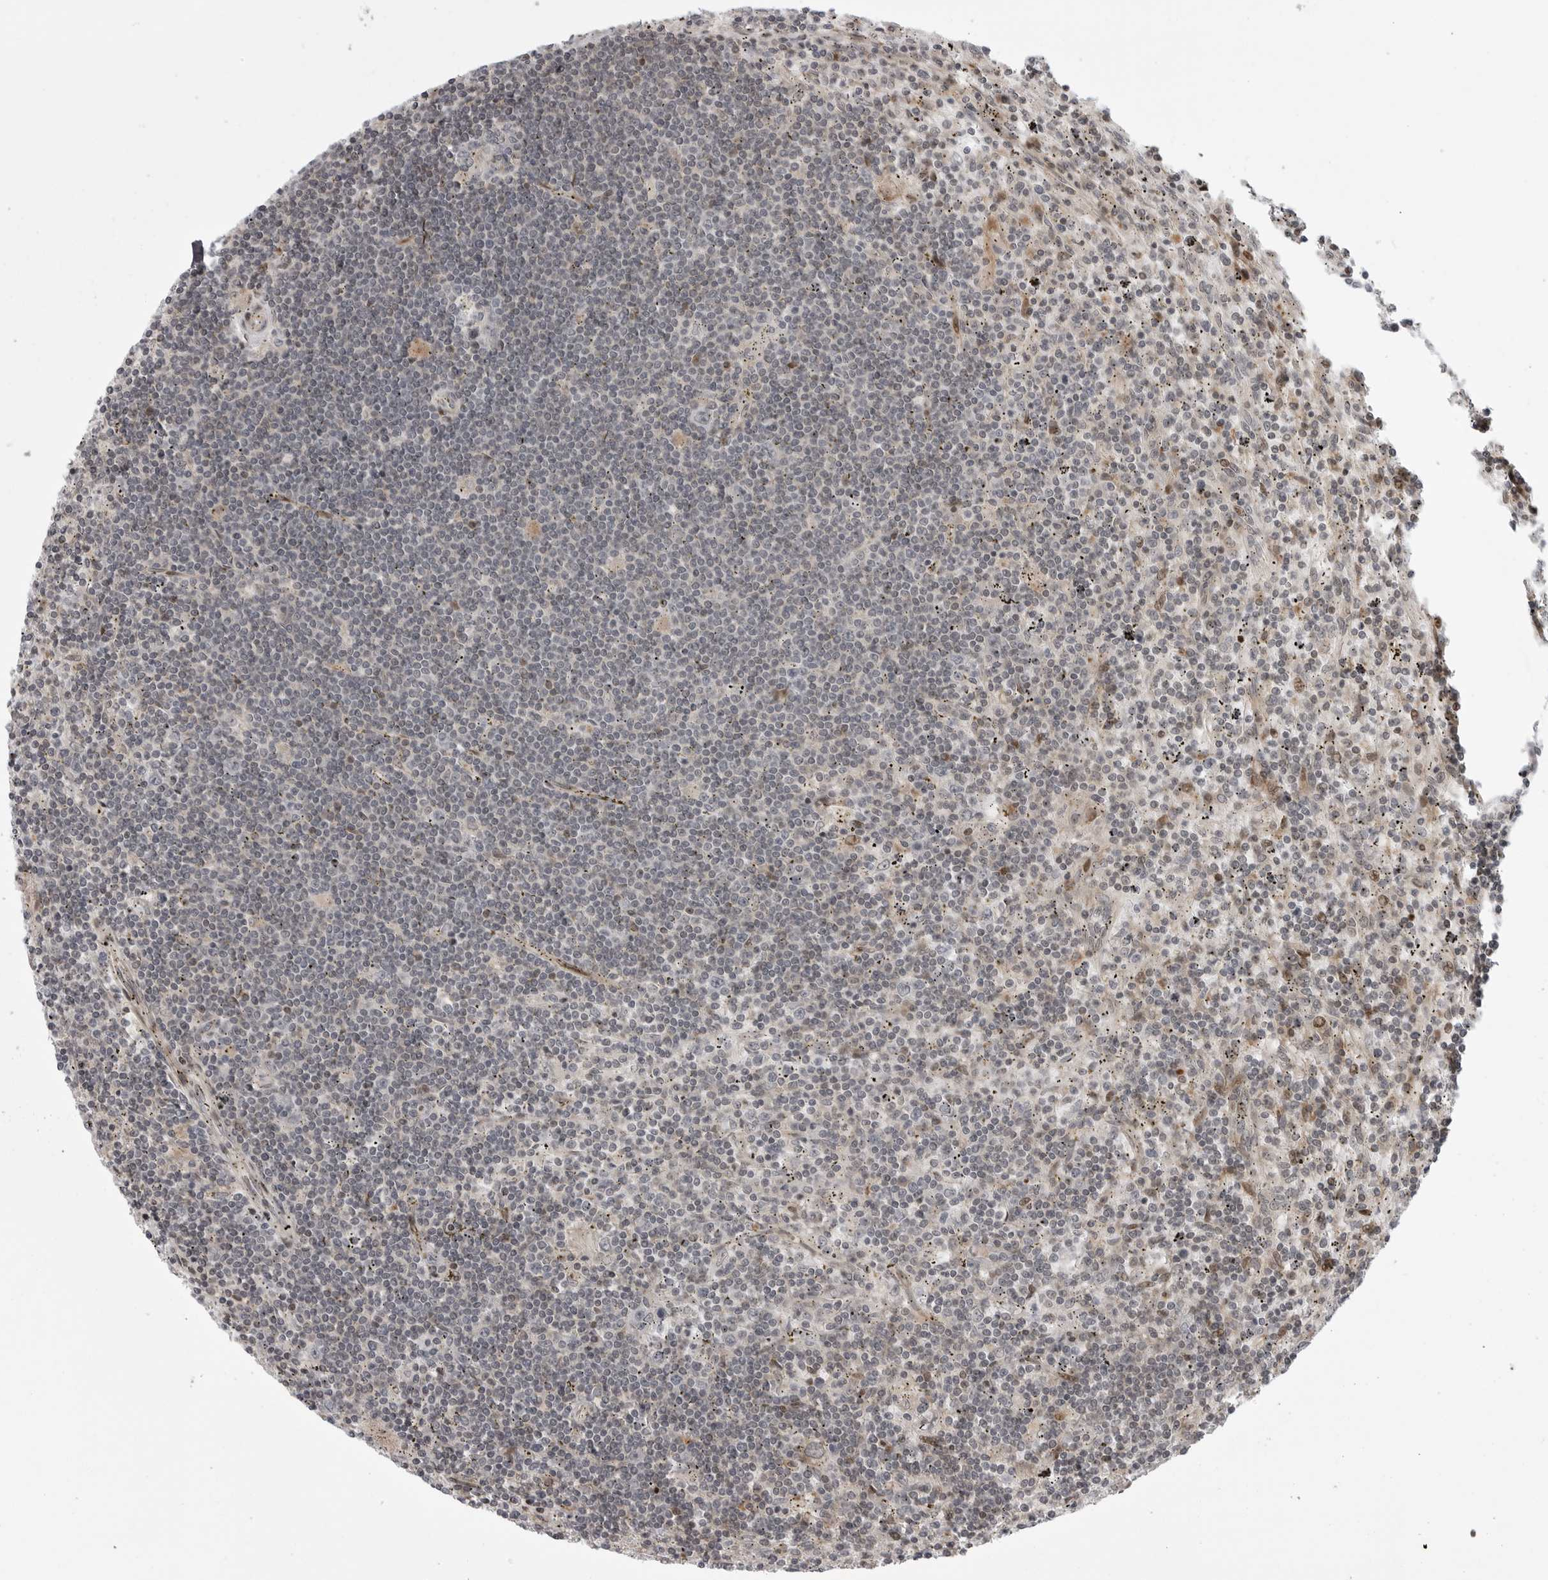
{"staining": {"intensity": "negative", "quantity": "none", "location": "none"}, "tissue": "lymphoma", "cell_type": "Tumor cells", "image_type": "cancer", "snomed": [{"axis": "morphology", "description": "Malignant lymphoma, non-Hodgkin's type, Low grade"}, {"axis": "topography", "description": "Spleen"}], "caption": "Protein analysis of low-grade malignant lymphoma, non-Hodgkin's type reveals no significant expression in tumor cells.", "gene": "ABL1", "patient": {"sex": "male", "age": 76}}